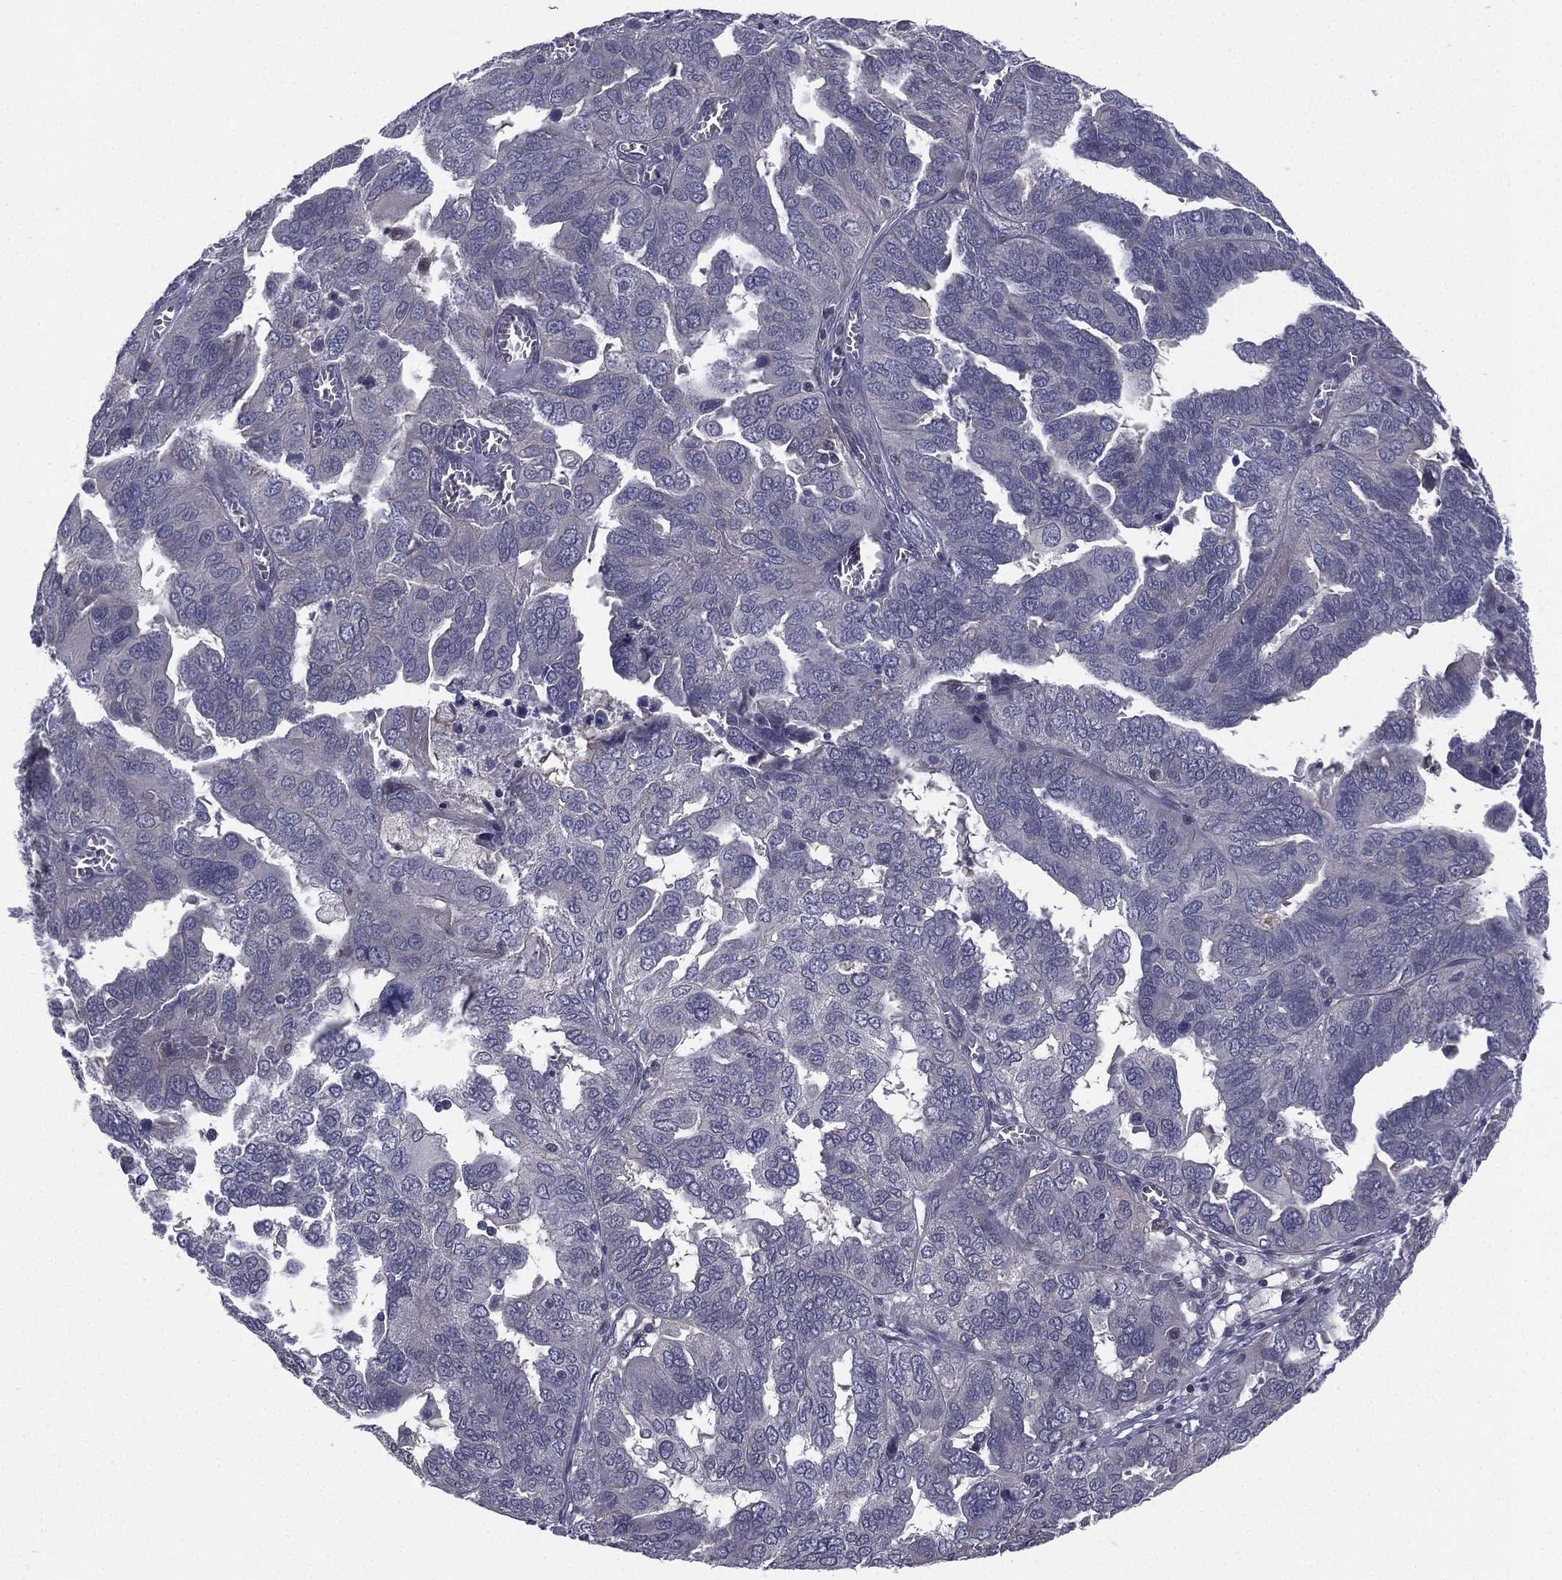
{"staining": {"intensity": "negative", "quantity": "none", "location": "none"}, "tissue": "ovarian cancer", "cell_type": "Tumor cells", "image_type": "cancer", "snomed": [{"axis": "morphology", "description": "Carcinoma, endometroid"}, {"axis": "topography", "description": "Soft tissue"}, {"axis": "topography", "description": "Ovary"}], "caption": "Immunohistochemistry micrograph of endometroid carcinoma (ovarian) stained for a protein (brown), which exhibits no staining in tumor cells.", "gene": "ACTRT2", "patient": {"sex": "female", "age": 52}}